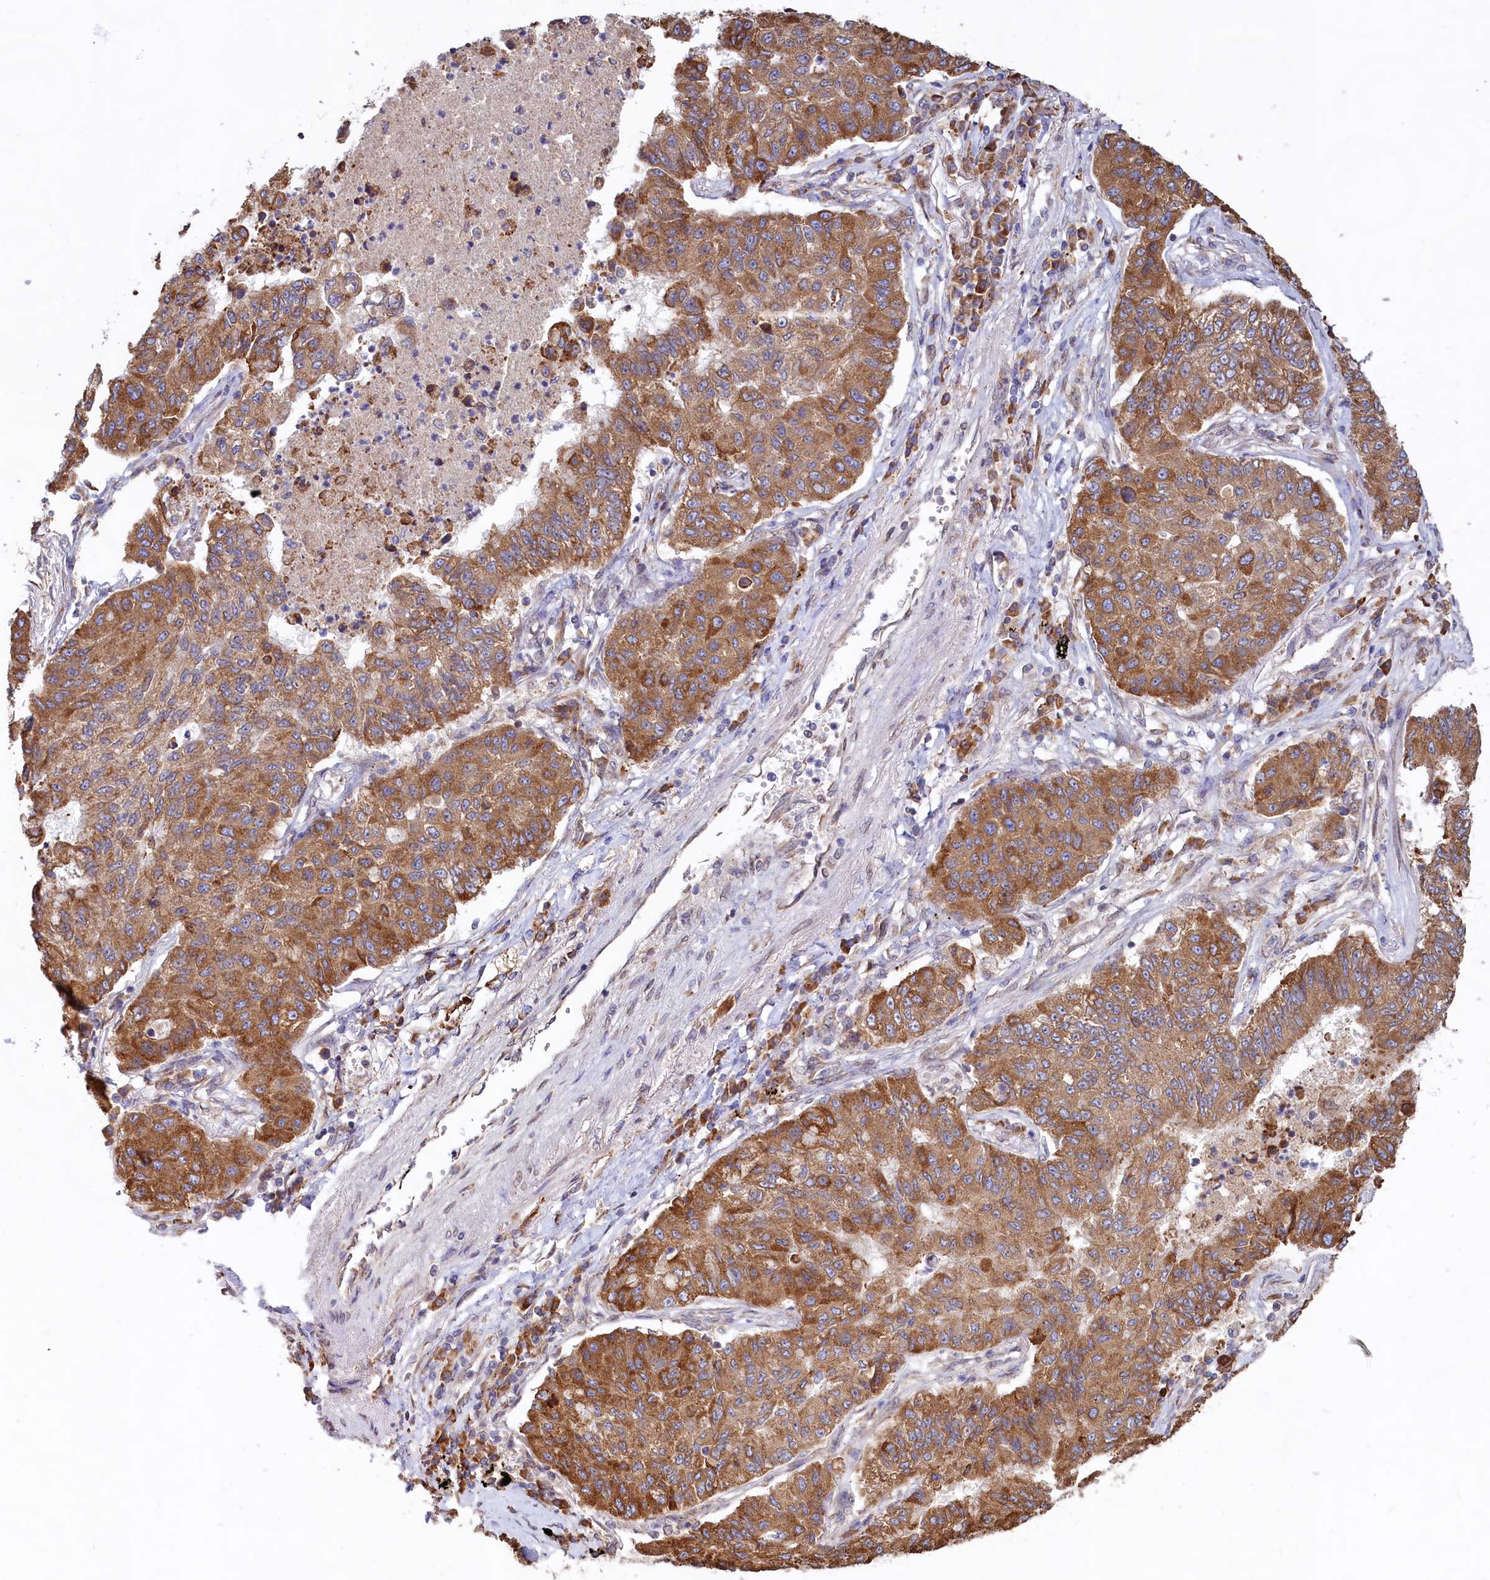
{"staining": {"intensity": "strong", "quantity": ">75%", "location": "cytoplasmic/membranous"}, "tissue": "lung cancer", "cell_type": "Tumor cells", "image_type": "cancer", "snomed": [{"axis": "morphology", "description": "Squamous cell carcinoma, NOS"}, {"axis": "topography", "description": "Lung"}], "caption": "Immunohistochemical staining of squamous cell carcinoma (lung) exhibits strong cytoplasmic/membranous protein expression in about >75% of tumor cells.", "gene": "TBC1D19", "patient": {"sex": "male", "age": 74}}